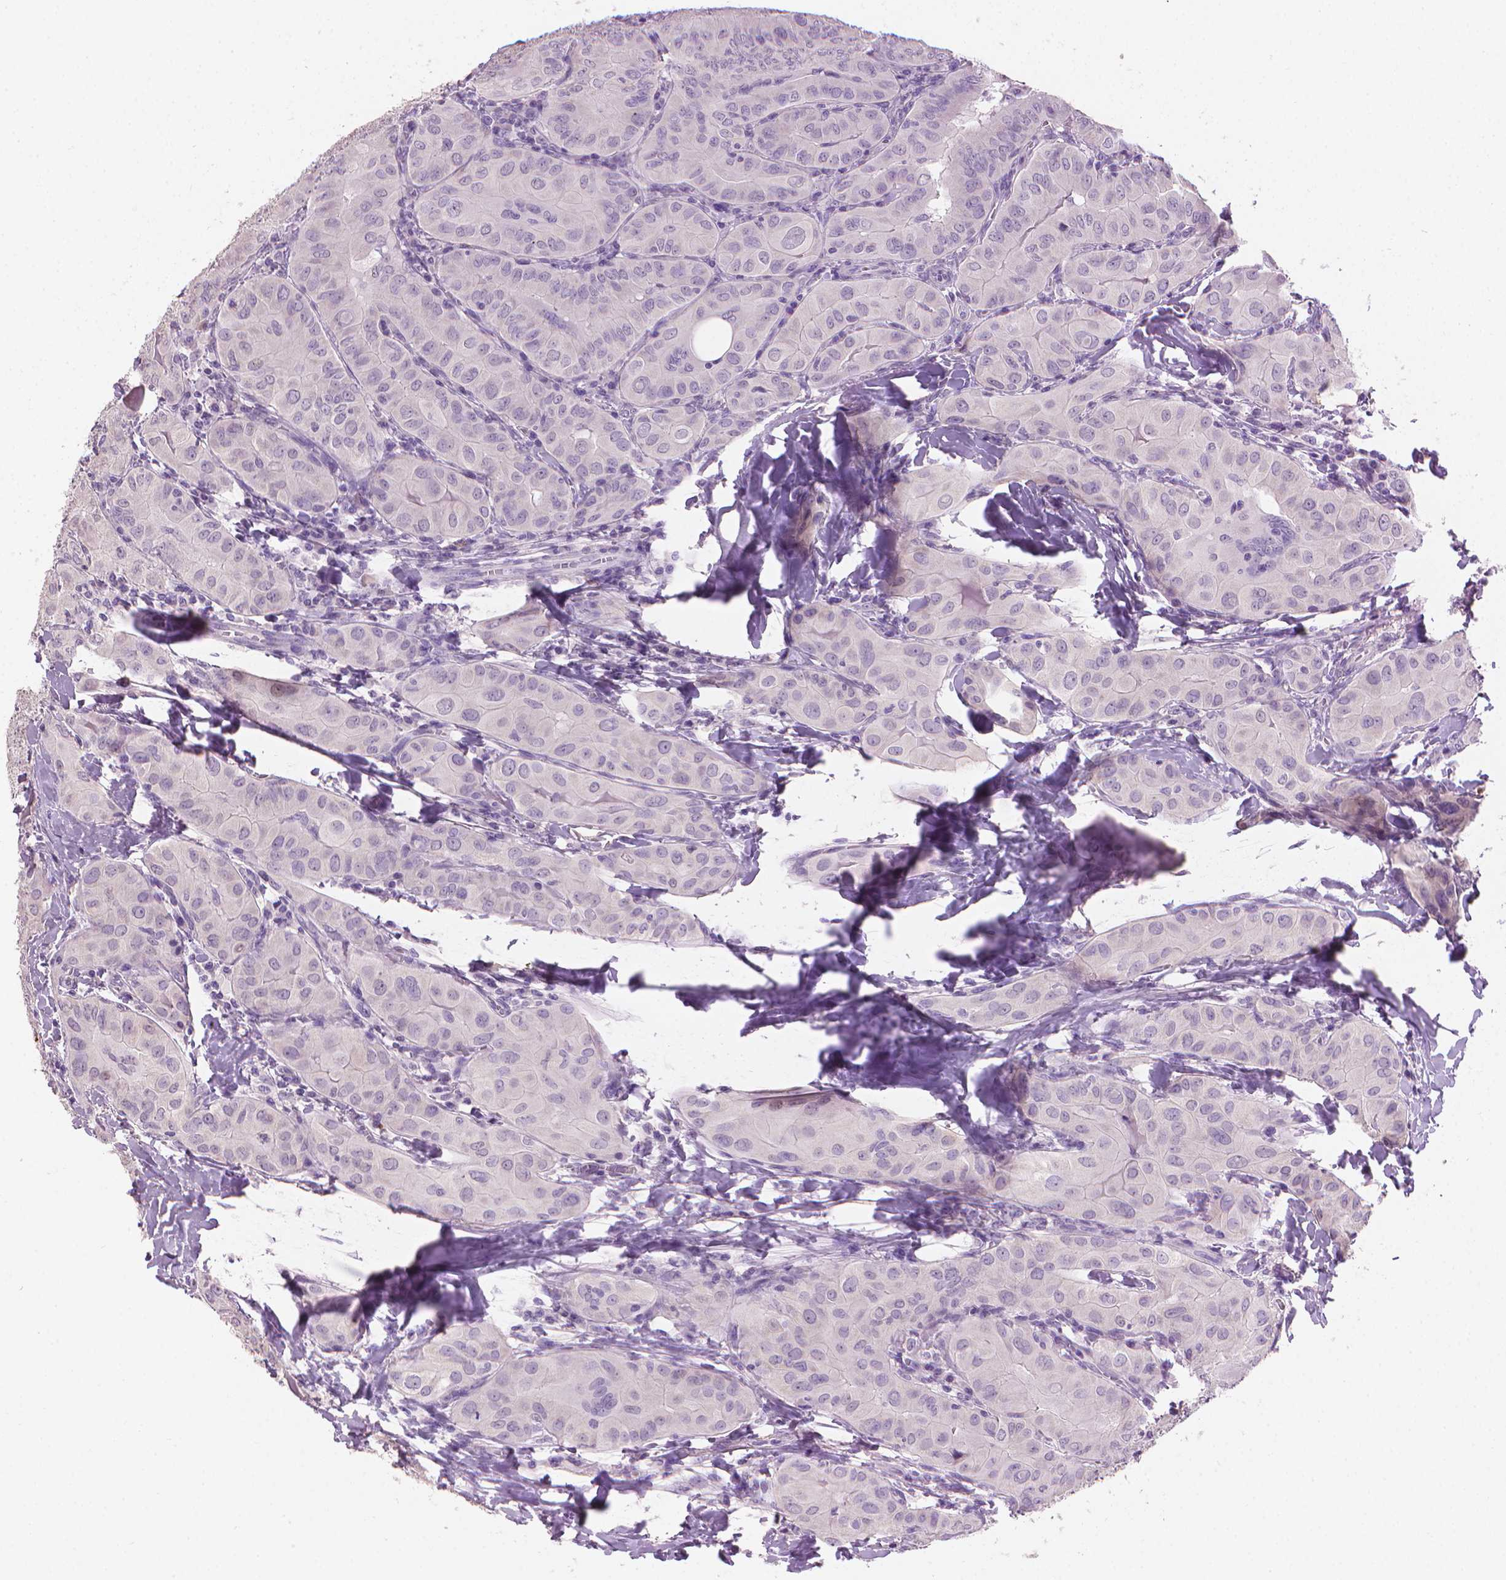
{"staining": {"intensity": "negative", "quantity": "none", "location": "none"}, "tissue": "thyroid cancer", "cell_type": "Tumor cells", "image_type": "cancer", "snomed": [{"axis": "morphology", "description": "Papillary adenocarcinoma, NOS"}, {"axis": "topography", "description": "Thyroid gland"}], "caption": "IHC image of thyroid papillary adenocarcinoma stained for a protein (brown), which reveals no expression in tumor cells.", "gene": "MLANA", "patient": {"sex": "female", "age": 37}}